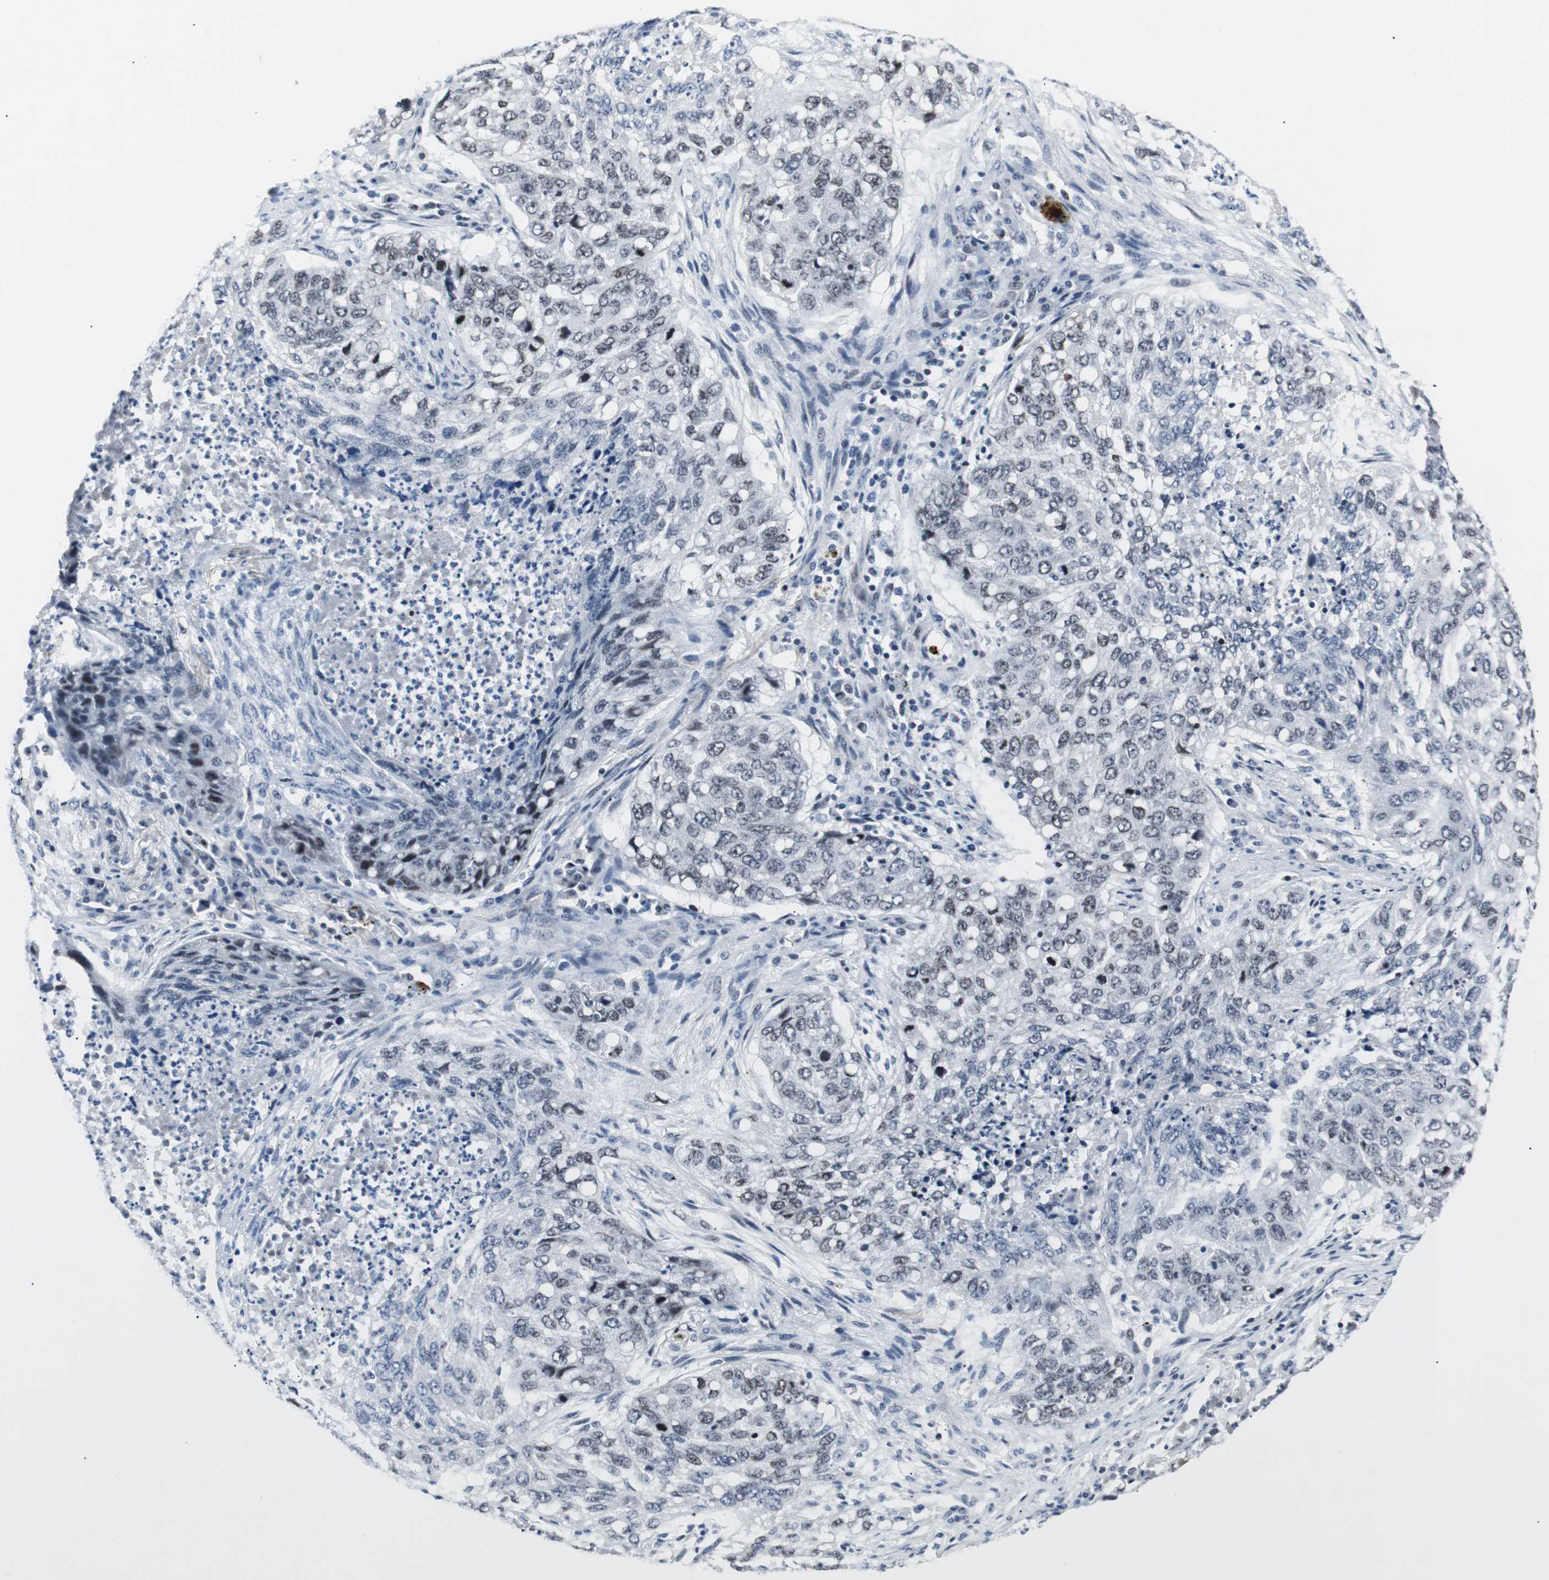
{"staining": {"intensity": "weak", "quantity": "25%-75%", "location": "nuclear"}, "tissue": "lung cancer", "cell_type": "Tumor cells", "image_type": "cancer", "snomed": [{"axis": "morphology", "description": "Squamous cell carcinoma, NOS"}, {"axis": "topography", "description": "Lung"}], "caption": "Weak nuclear protein staining is present in approximately 25%-75% of tumor cells in squamous cell carcinoma (lung). The staining is performed using DAB (3,3'-diaminobenzidine) brown chromogen to label protein expression. The nuclei are counter-stained blue using hematoxylin.", "gene": "MTA1", "patient": {"sex": "female", "age": 63}}